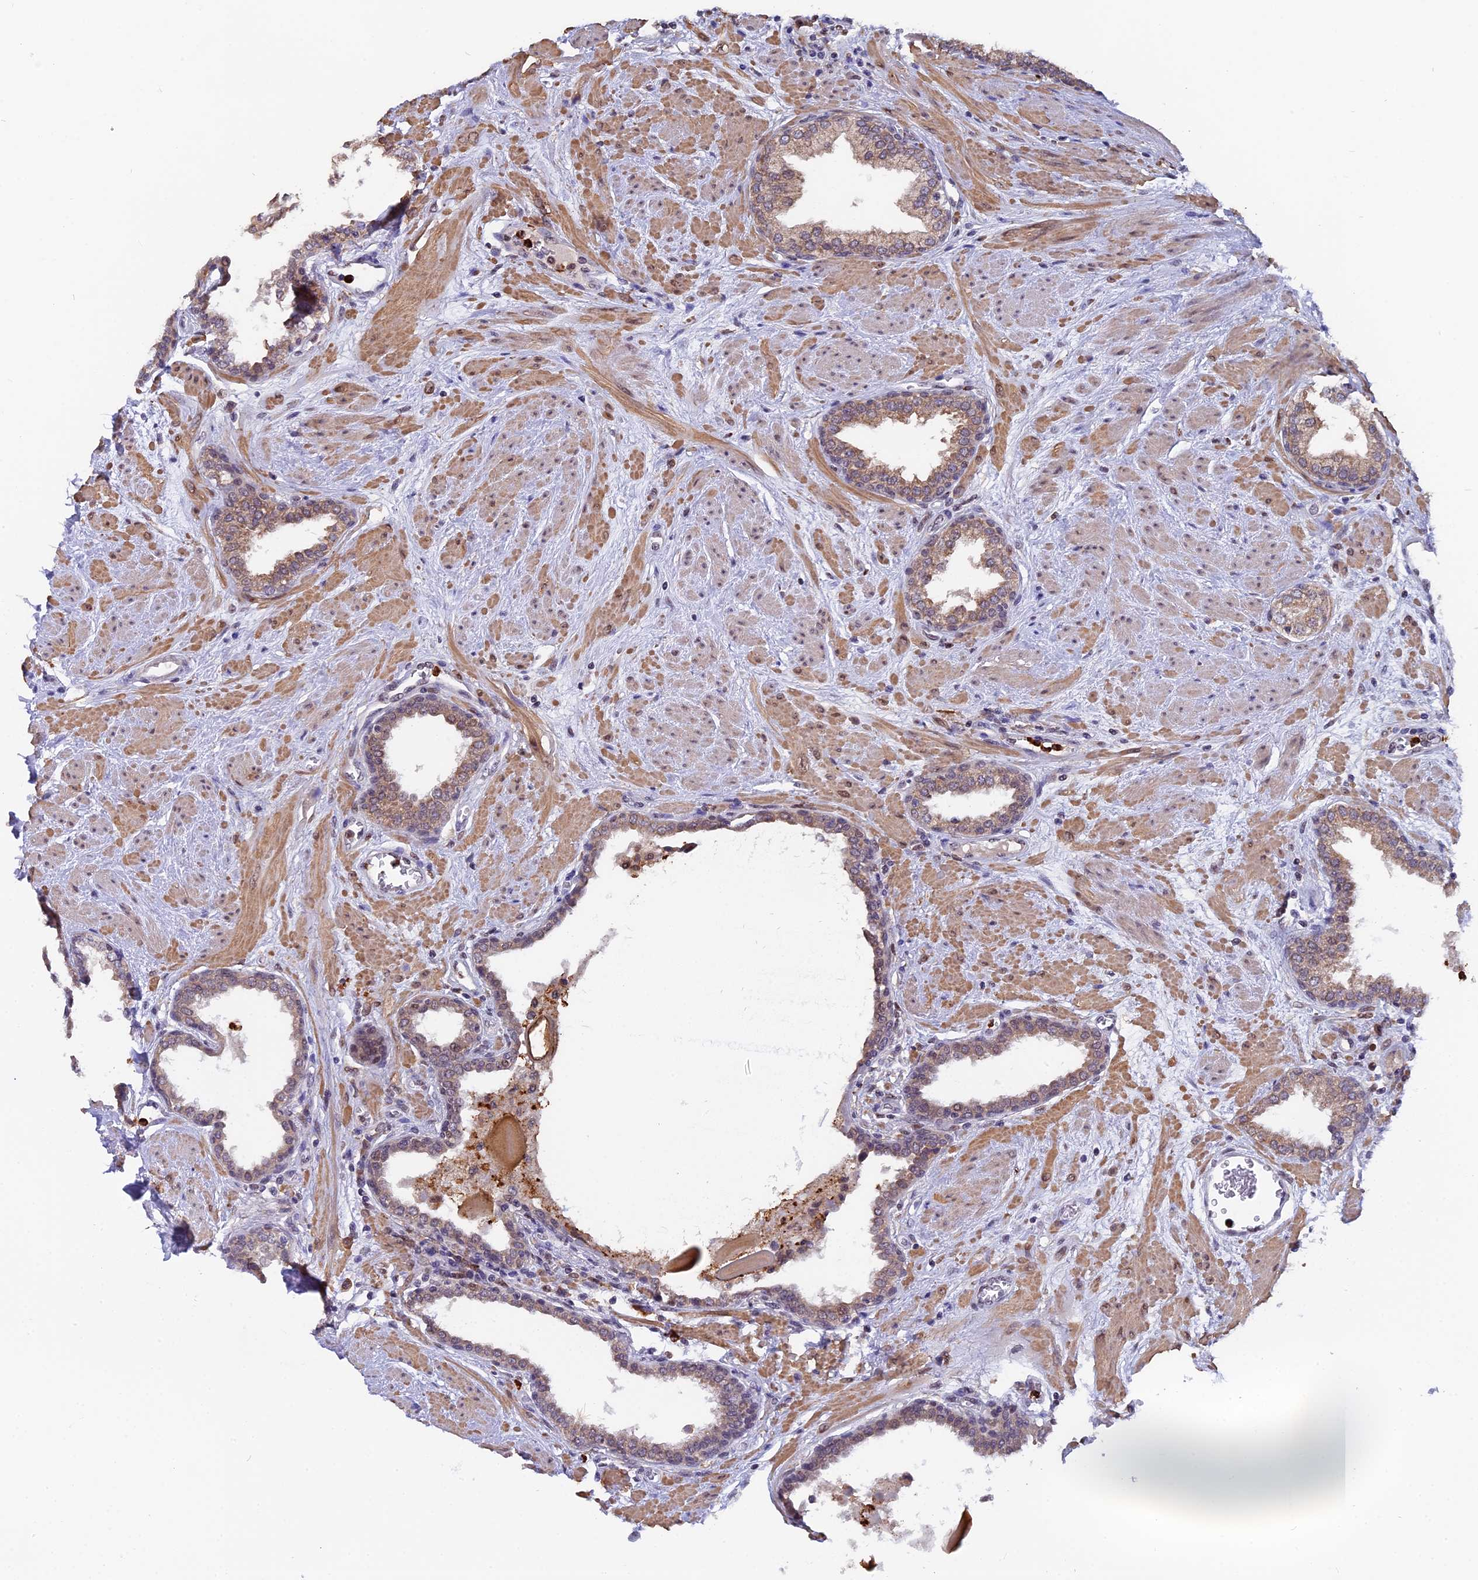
{"staining": {"intensity": "moderate", "quantity": "25%-75%", "location": "cytoplasmic/membranous,nuclear"}, "tissue": "prostate", "cell_type": "Glandular cells", "image_type": "normal", "snomed": [{"axis": "morphology", "description": "Normal tissue, NOS"}, {"axis": "topography", "description": "Prostate"}], "caption": "The immunohistochemical stain highlights moderate cytoplasmic/membranous,nuclear staining in glandular cells of normal prostate. The staining was performed using DAB to visualize the protein expression in brown, while the nuclei were stained in blue with hematoxylin (Magnification: 20x).", "gene": "FAM118B", "patient": {"sex": "male", "age": 51}}